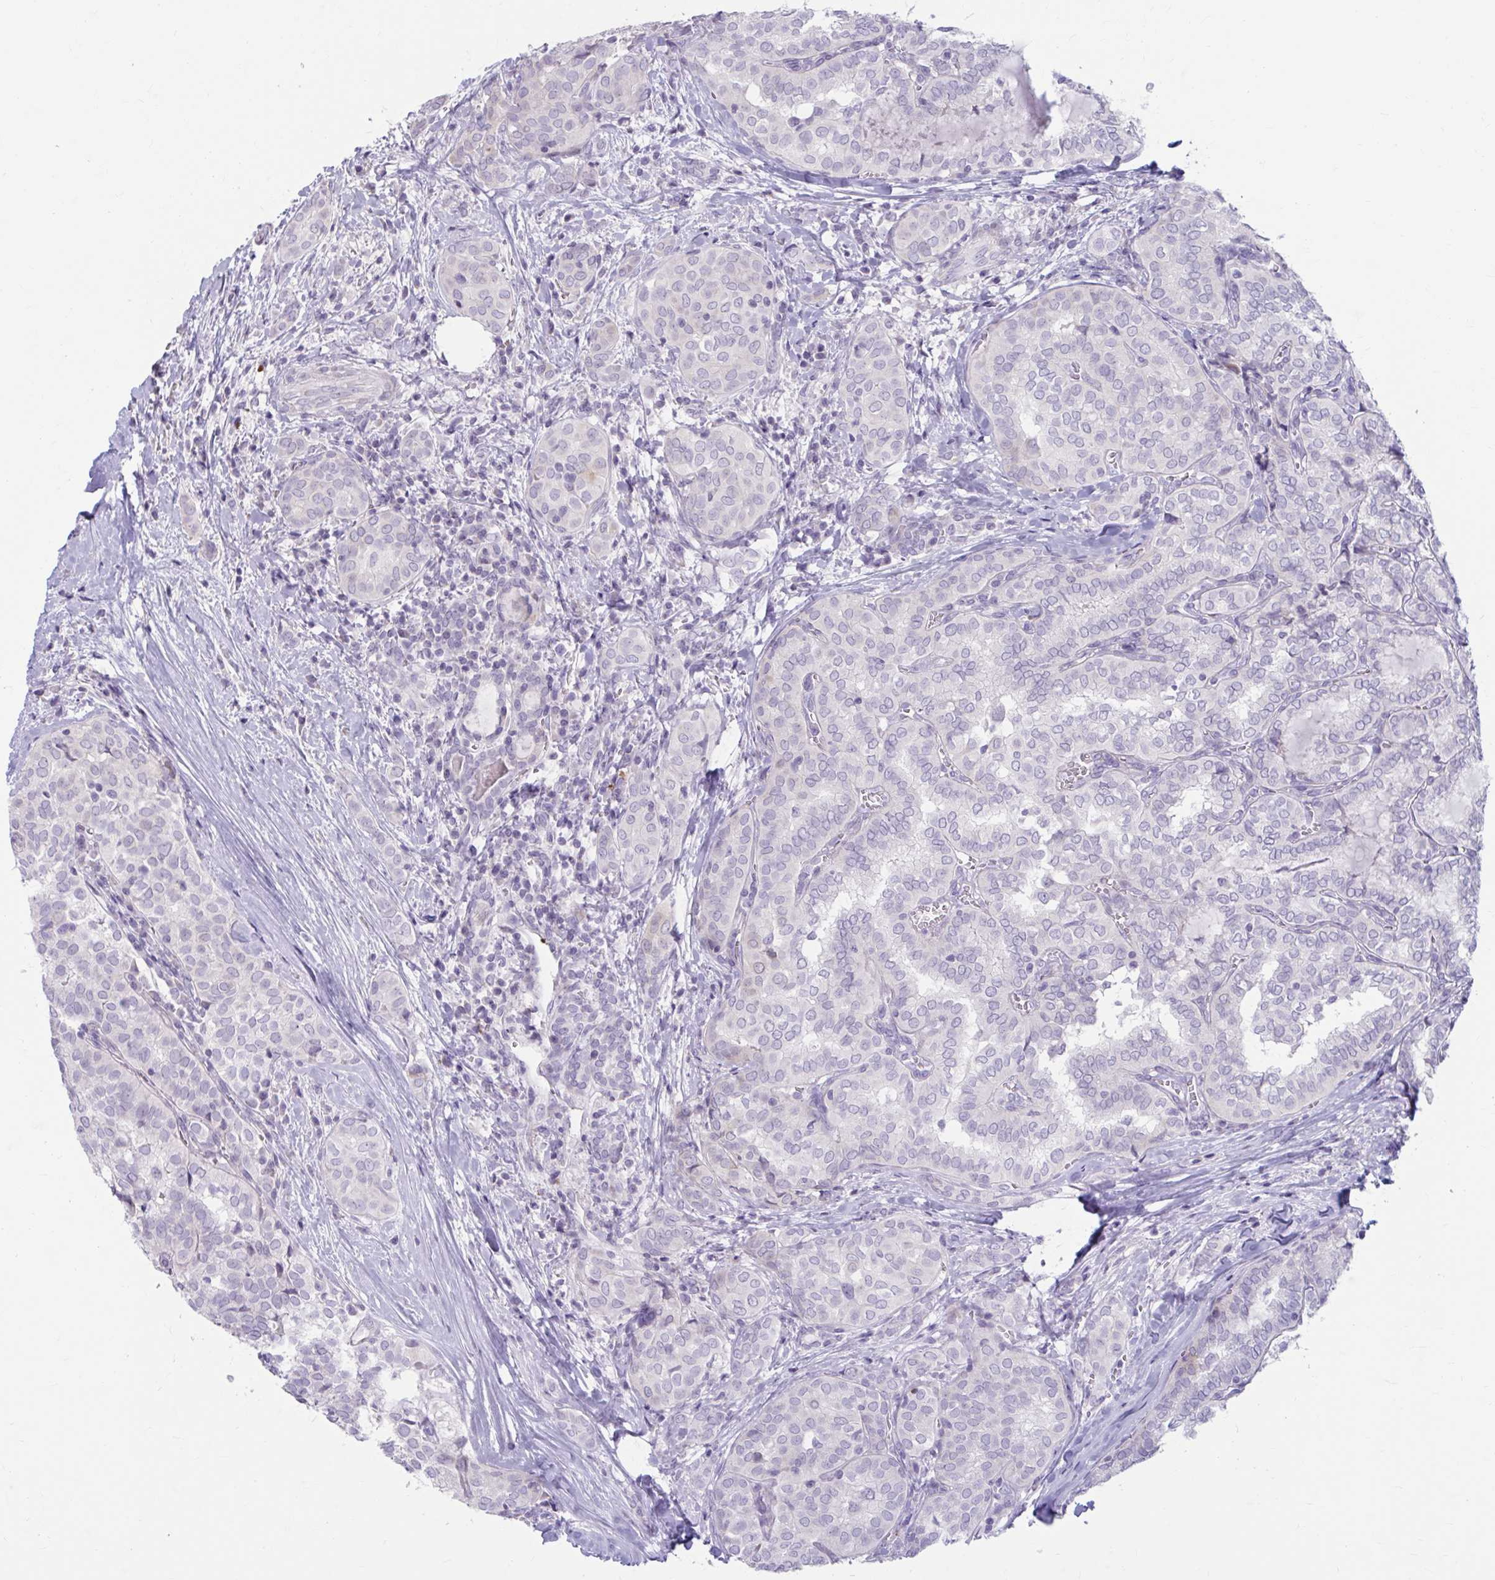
{"staining": {"intensity": "negative", "quantity": "none", "location": "none"}, "tissue": "thyroid cancer", "cell_type": "Tumor cells", "image_type": "cancer", "snomed": [{"axis": "morphology", "description": "Papillary adenocarcinoma, NOS"}, {"axis": "topography", "description": "Thyroid gland"}], "caption": "Histopathology image shows no protein expression in tumor cells of thyroid papillary adenocarcinoma tissue.", "gene": "MSMO1", "patient": {"sex": "female", "age": 30}}